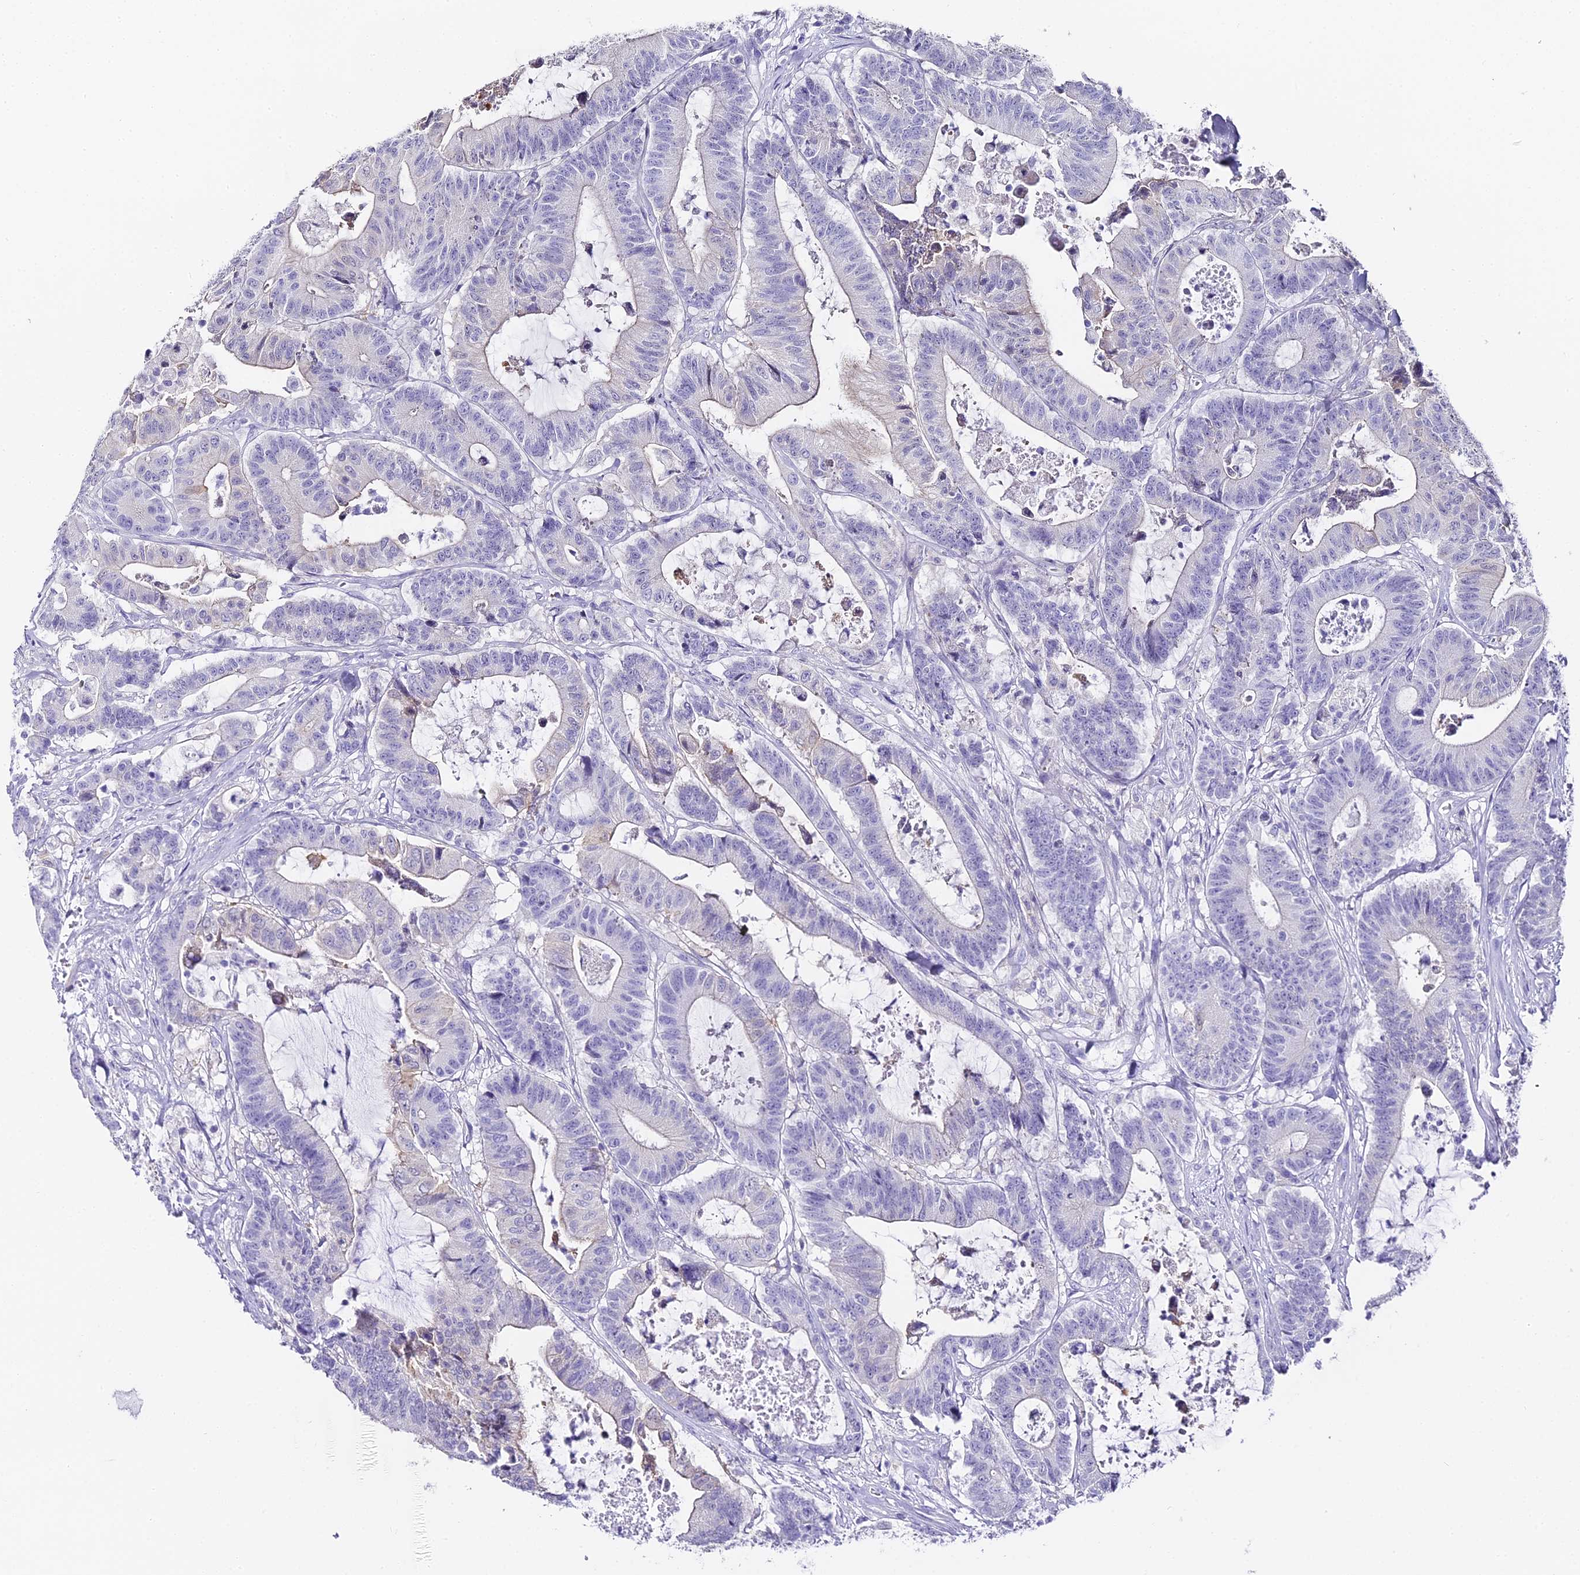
{"staining": {"intensity": "negative", "quantity": "none", "location": "none"}, "tissue": "colorectal cancer", "cell_type": "Tumor cells", "image_type": "cancer", "snomed": [{"axis": "morphology", "description": "Adenocarcinoma, NOS"}, {"axis": "topography", "description": "Colon"}], "caption": "A high-resolution photomicrograph shows IHC staining of colorectal adenocarcinoma, which reveals no significant staining in tumor cells.", "gene": "ABHD14A-ACY1", "patient": {"sex": "female", "age": 84}}